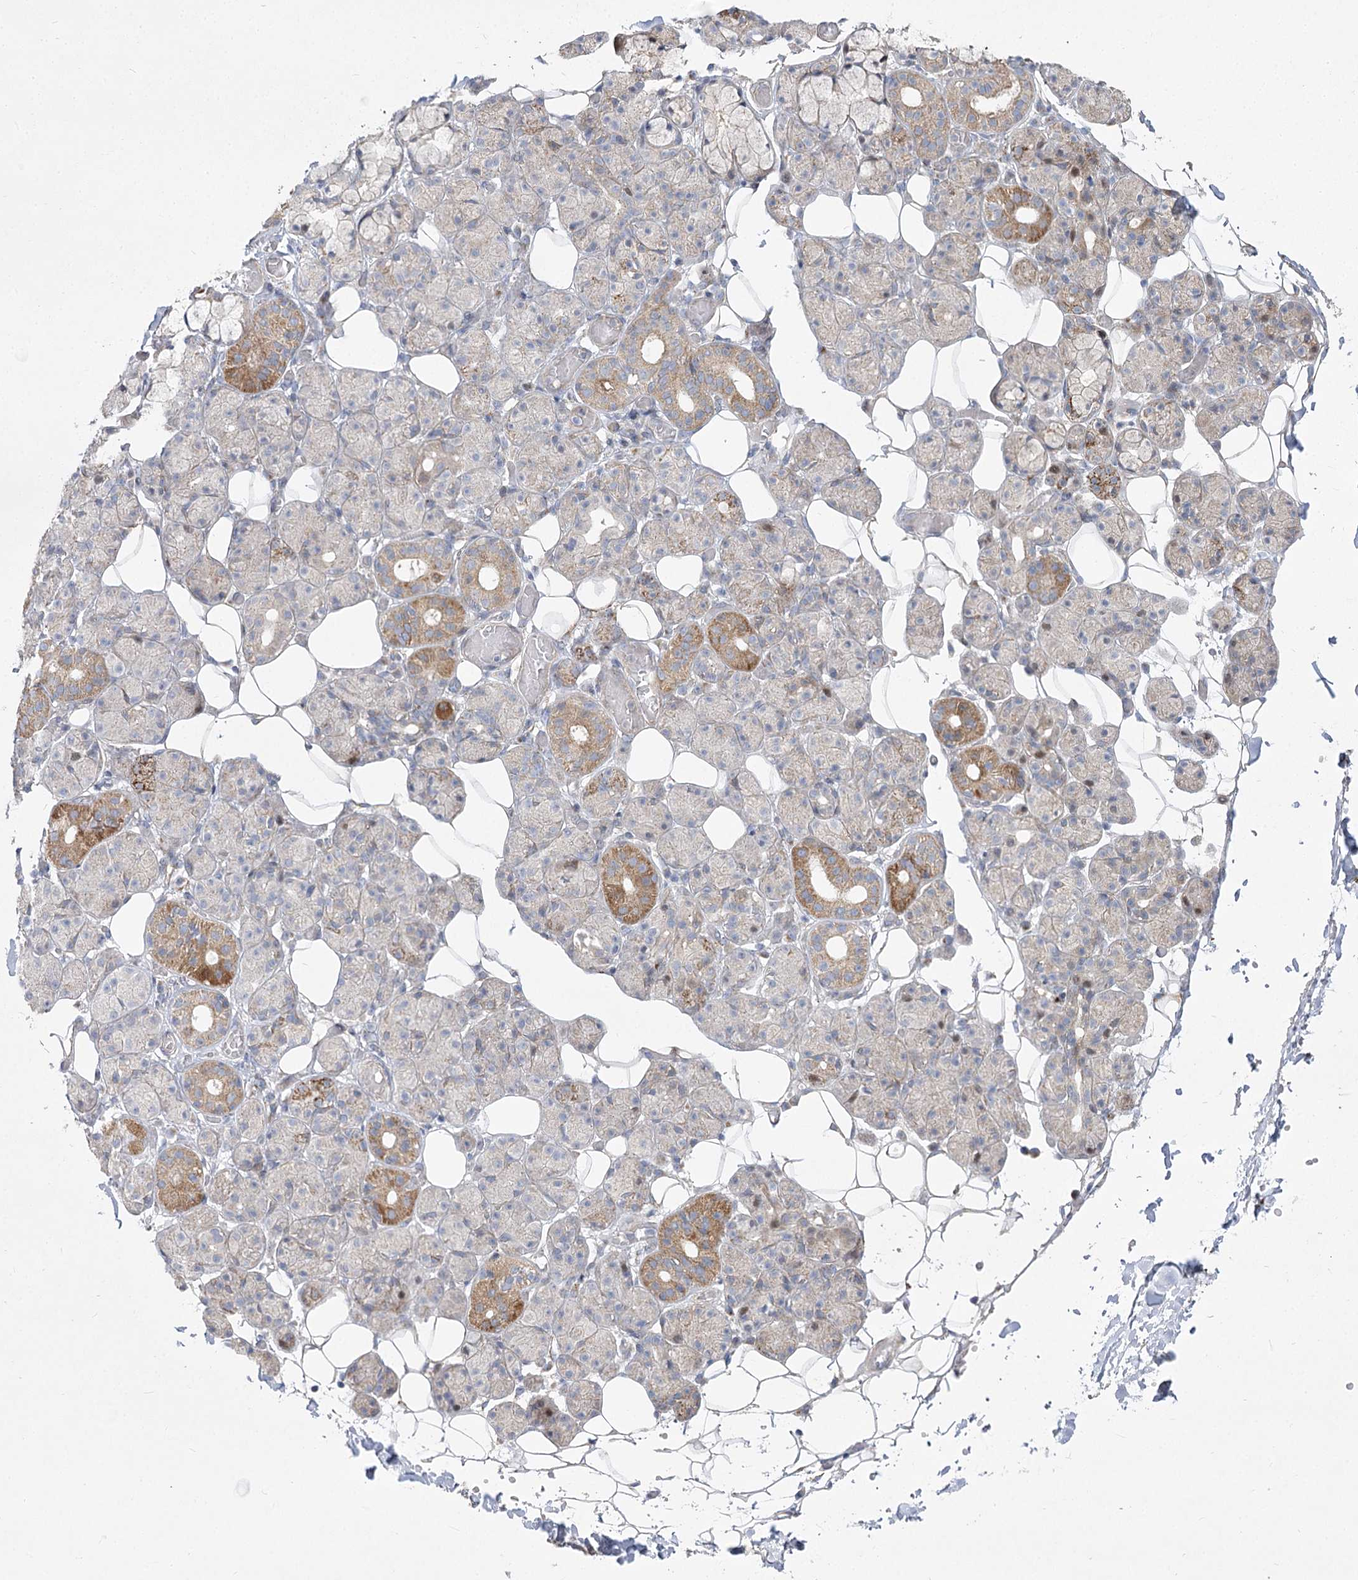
{"staining": {"intensity": "moderate", "quantity": "<25%", "location": "cytoplasmic/membranous"}, "tissue": "salivary gland", "cell_type": "Glandular cells", "image_type": "normal", "snomed": [{"axis": "morphology", "description": "Normal tissue, NOS"}, {"axis": "topography", "description": "Salivary gland"}], "caption": "Human salivary gland stained with a brown dye displays moderate cytoplasmic/membranous positive staining in approximately <25% of glandular cells.", "gene": "CEP164", "patient": {"sex": "male", "age": 63}}